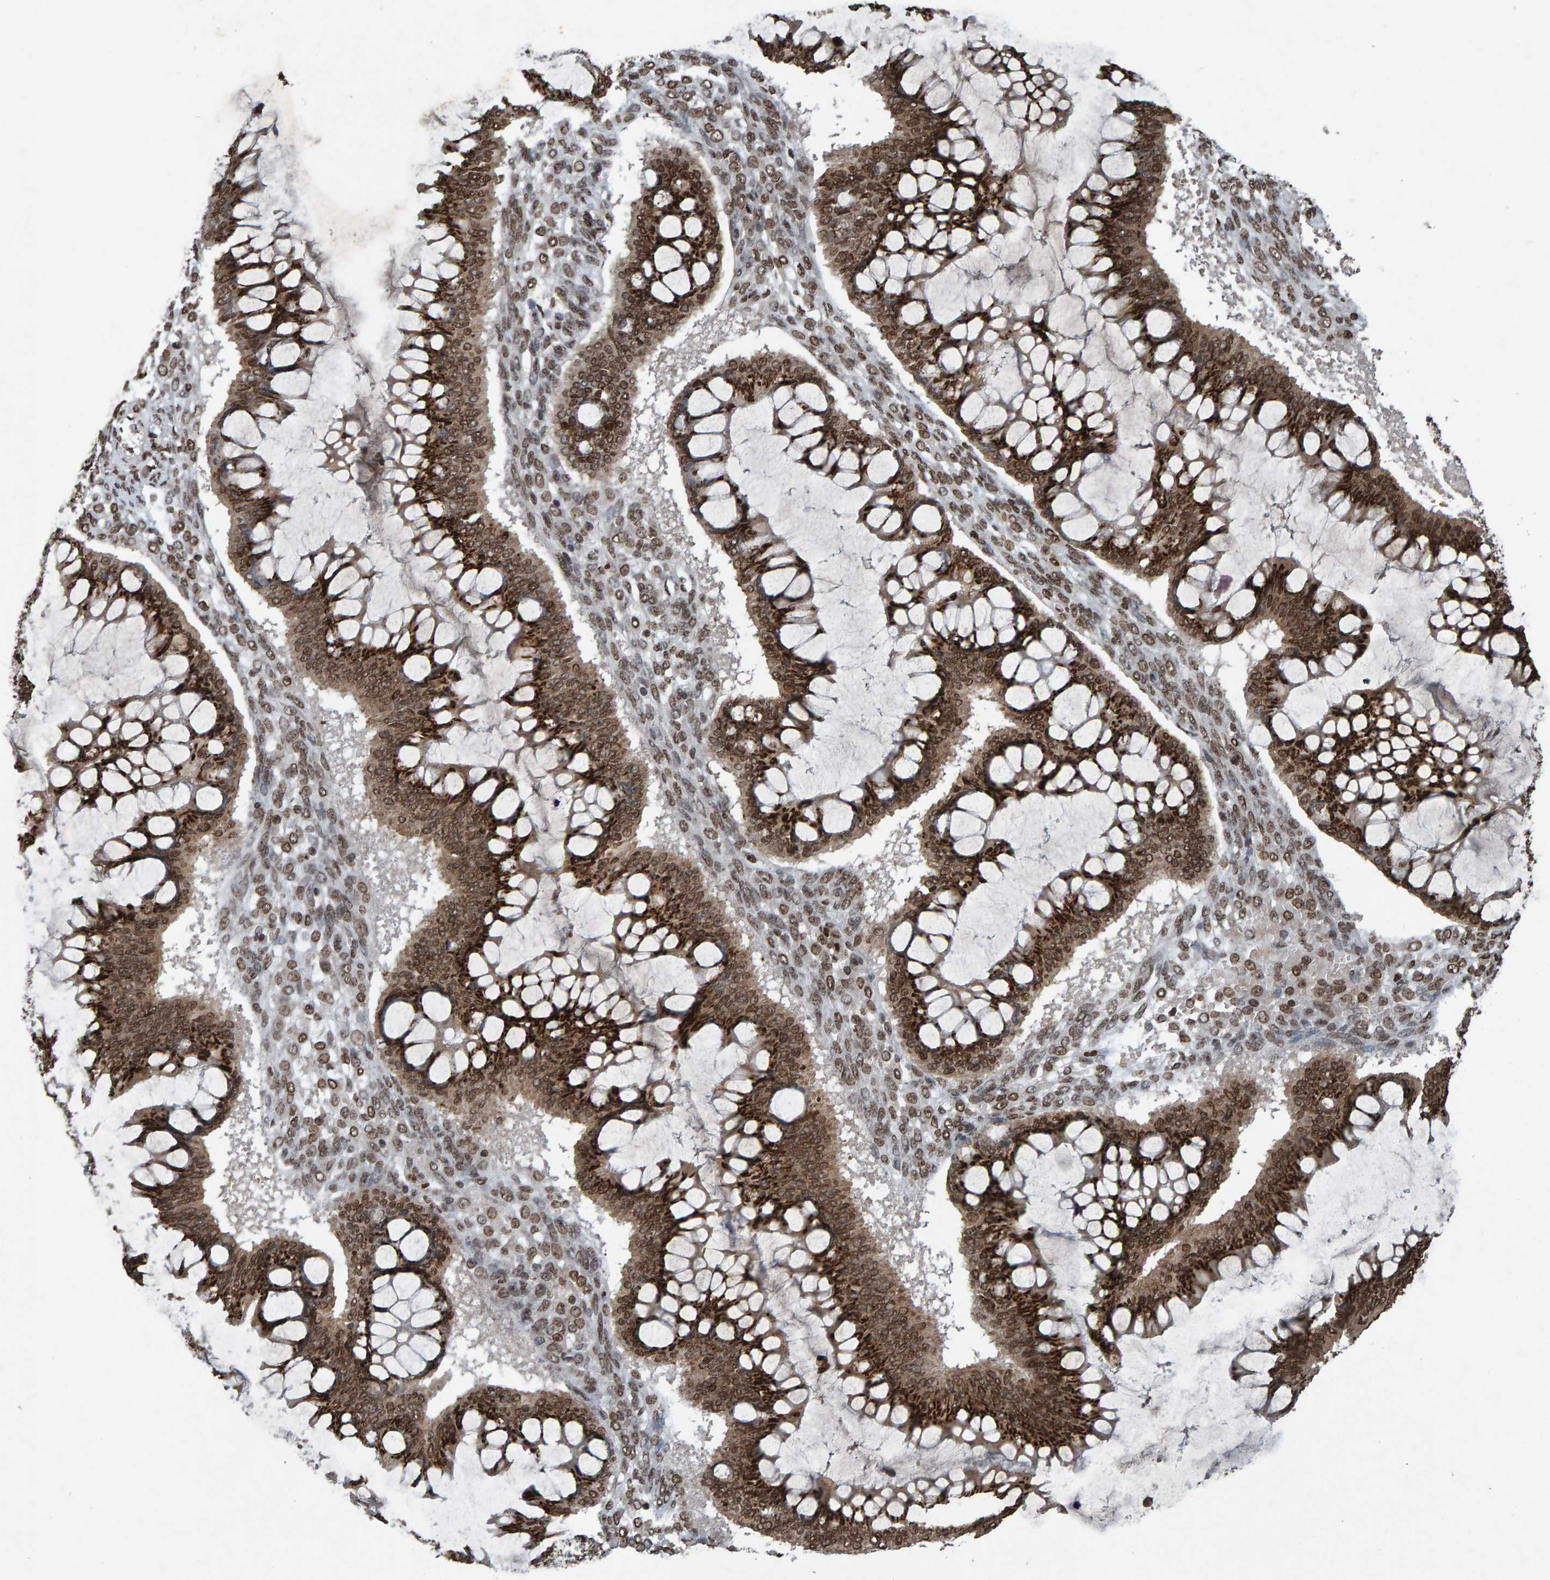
{"staining": {"intensity": "moderate", "quantity": ">75%", "location": "cytoplasmic/membranous,nuclear"}, "tissue": "ovarian cancer", "cell_type": "Tumor cells", "image_type": "cancer", "snomed": [{"axis": "morphology", "description": "Cystadenocarcinoma, mucinous, NOS"}, {"axis": "topography", "description": "Ovary"}], "caption": "Ovarian cancer stained with a protein marker exhibits moderate staining in tumor cells.", "gene": "H2AZ1", "patient": {"sex": "female", "age": 73}}